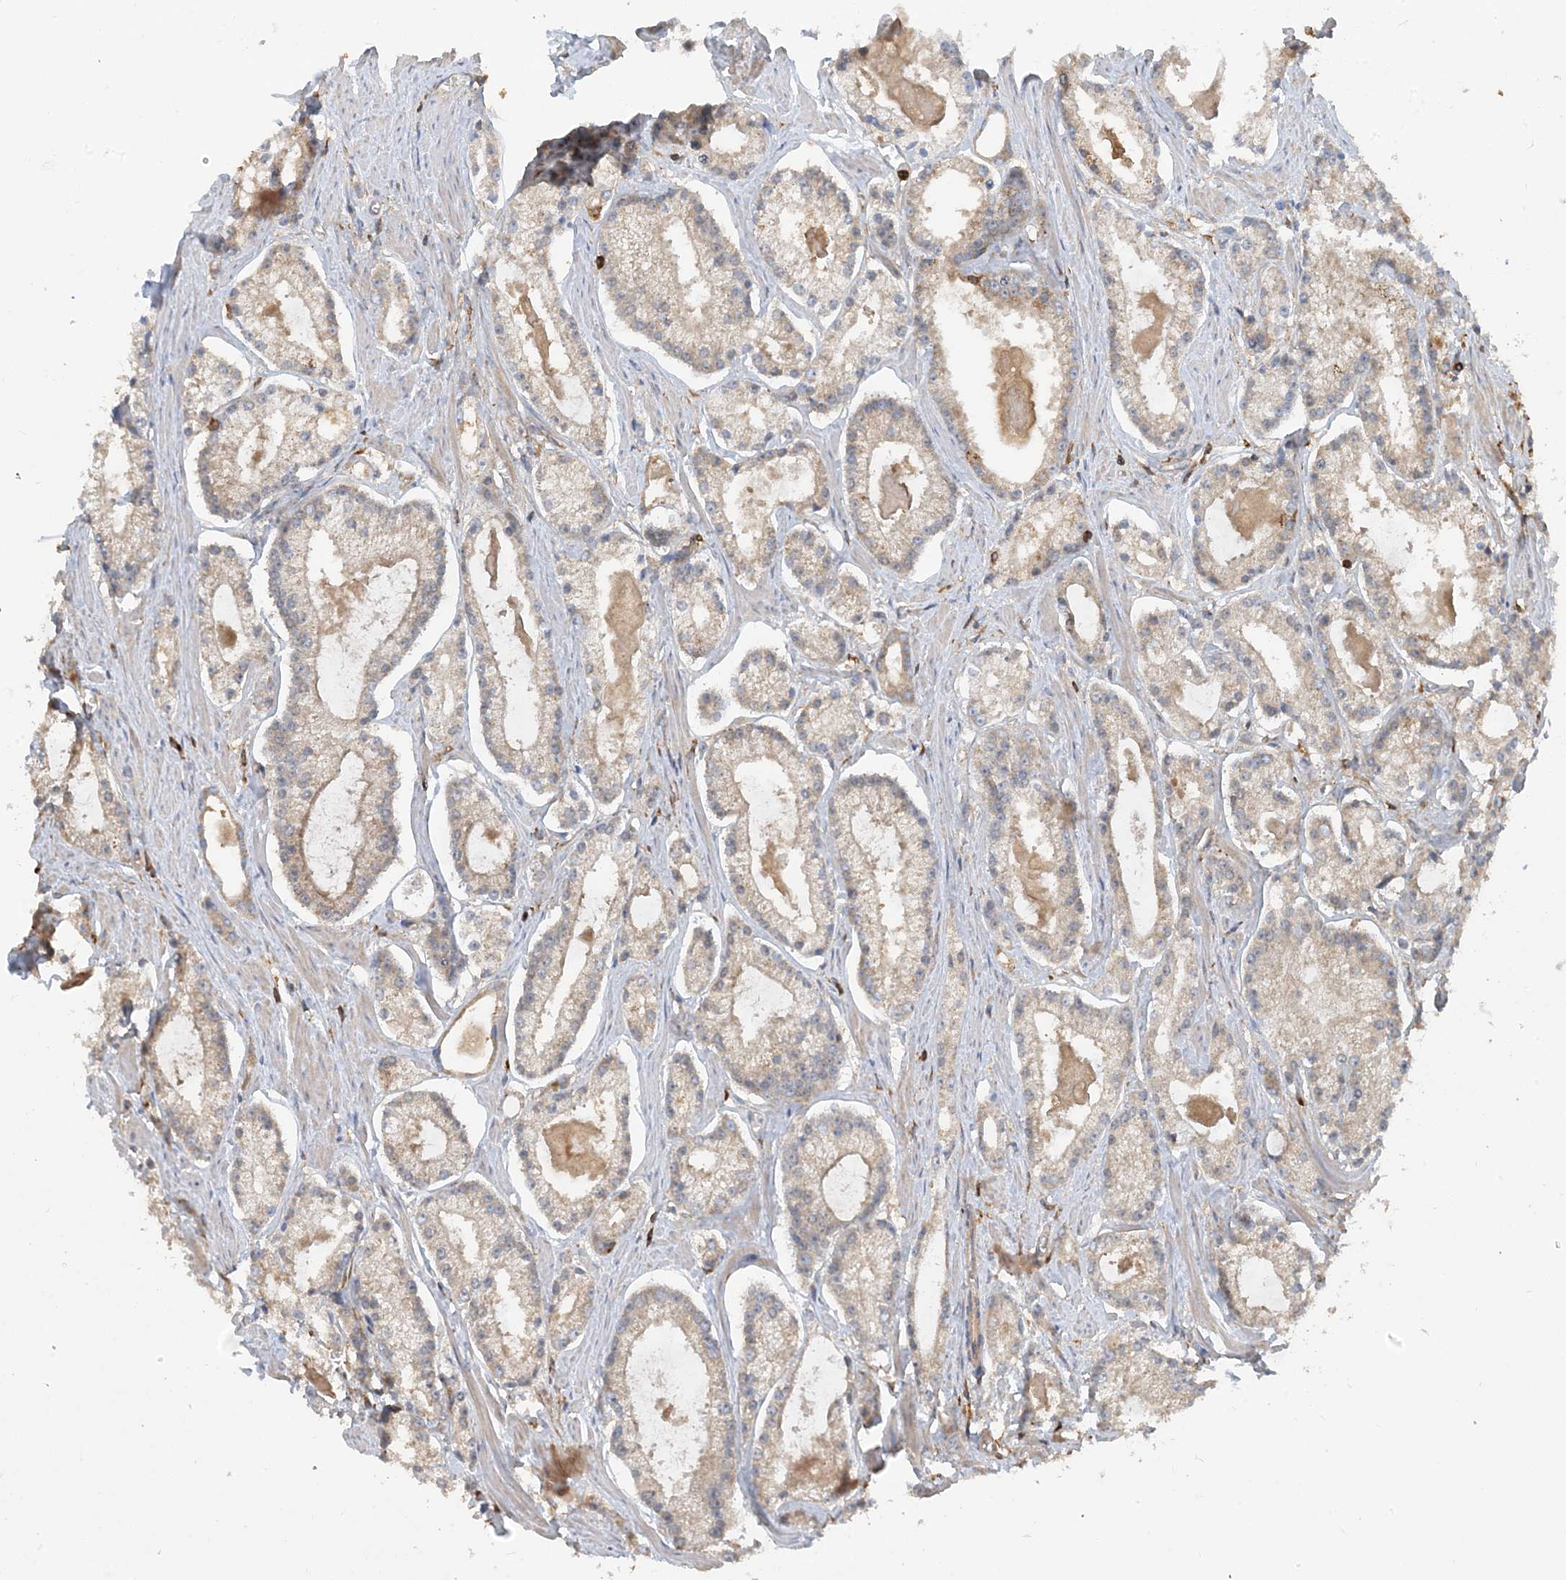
{"staining": {"intensity": "strong", "quantity": "<25%", "location": "cytoplasmic/membranous"}, "tissue": "prostate cancer", "cell_type": "Tumor cells", "image_type": "cancer", "snomed": [{"axis": "morphology", "description": "Adenocarcinoma, Low grade"}, {"axis": "topography", "description": "Prostate"}], "caption": "Tumor cells show strong cytoplasmic/membranous expression in approximately <25% of cells in adenocarcinoma (low-grade) (prostate).", "gene": "SFMBT2", "patient": {"sex": "male", "age": 54}}